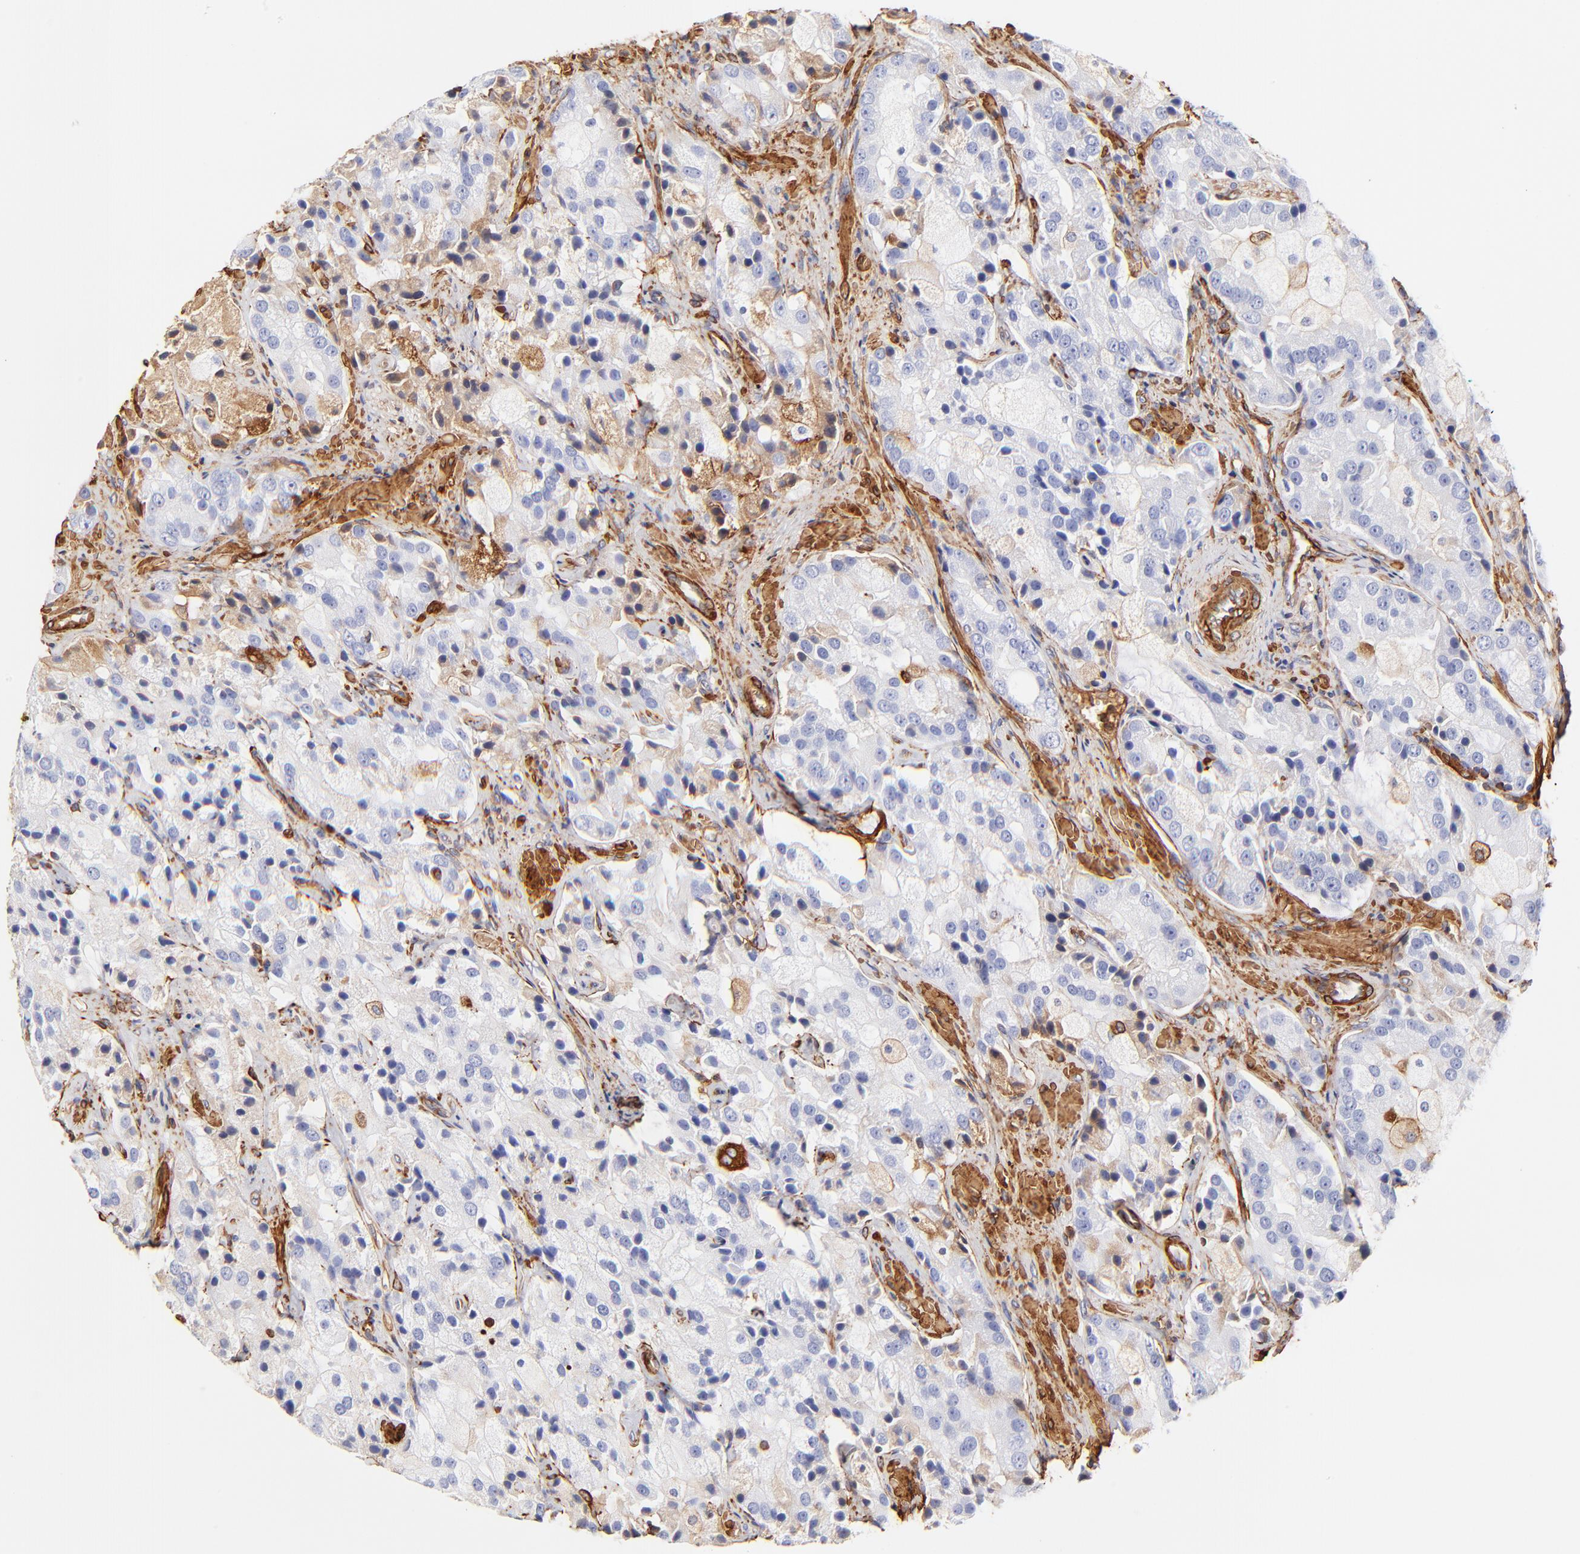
{"staining": {"intensity": "weak", "quantity": "25%-75%", "location": "cytoplasmic/membranous"}, "tissue": "prostate cancer", "cell_type": "Tumor cells", "image_type": "cancer", "snomed": [{"axis": "morphology", "description": "Adenocarcinoma, High grade"}, {"axis": "topography", "description": "Prostate"}], "caption": "IHC micrograph of neoplastic tissue: human adenocarcinoma (high-grade) (prostate) stained using immunohistochemistry (IHC) shows low levels of weak protein expression localized specifically in the cytoplasmic/membranous of tumor cells, appearing as a cytoplasmic/membranous brown color.", "gene": "FLNA", "patient": {"sex": "male", "age": 70}}